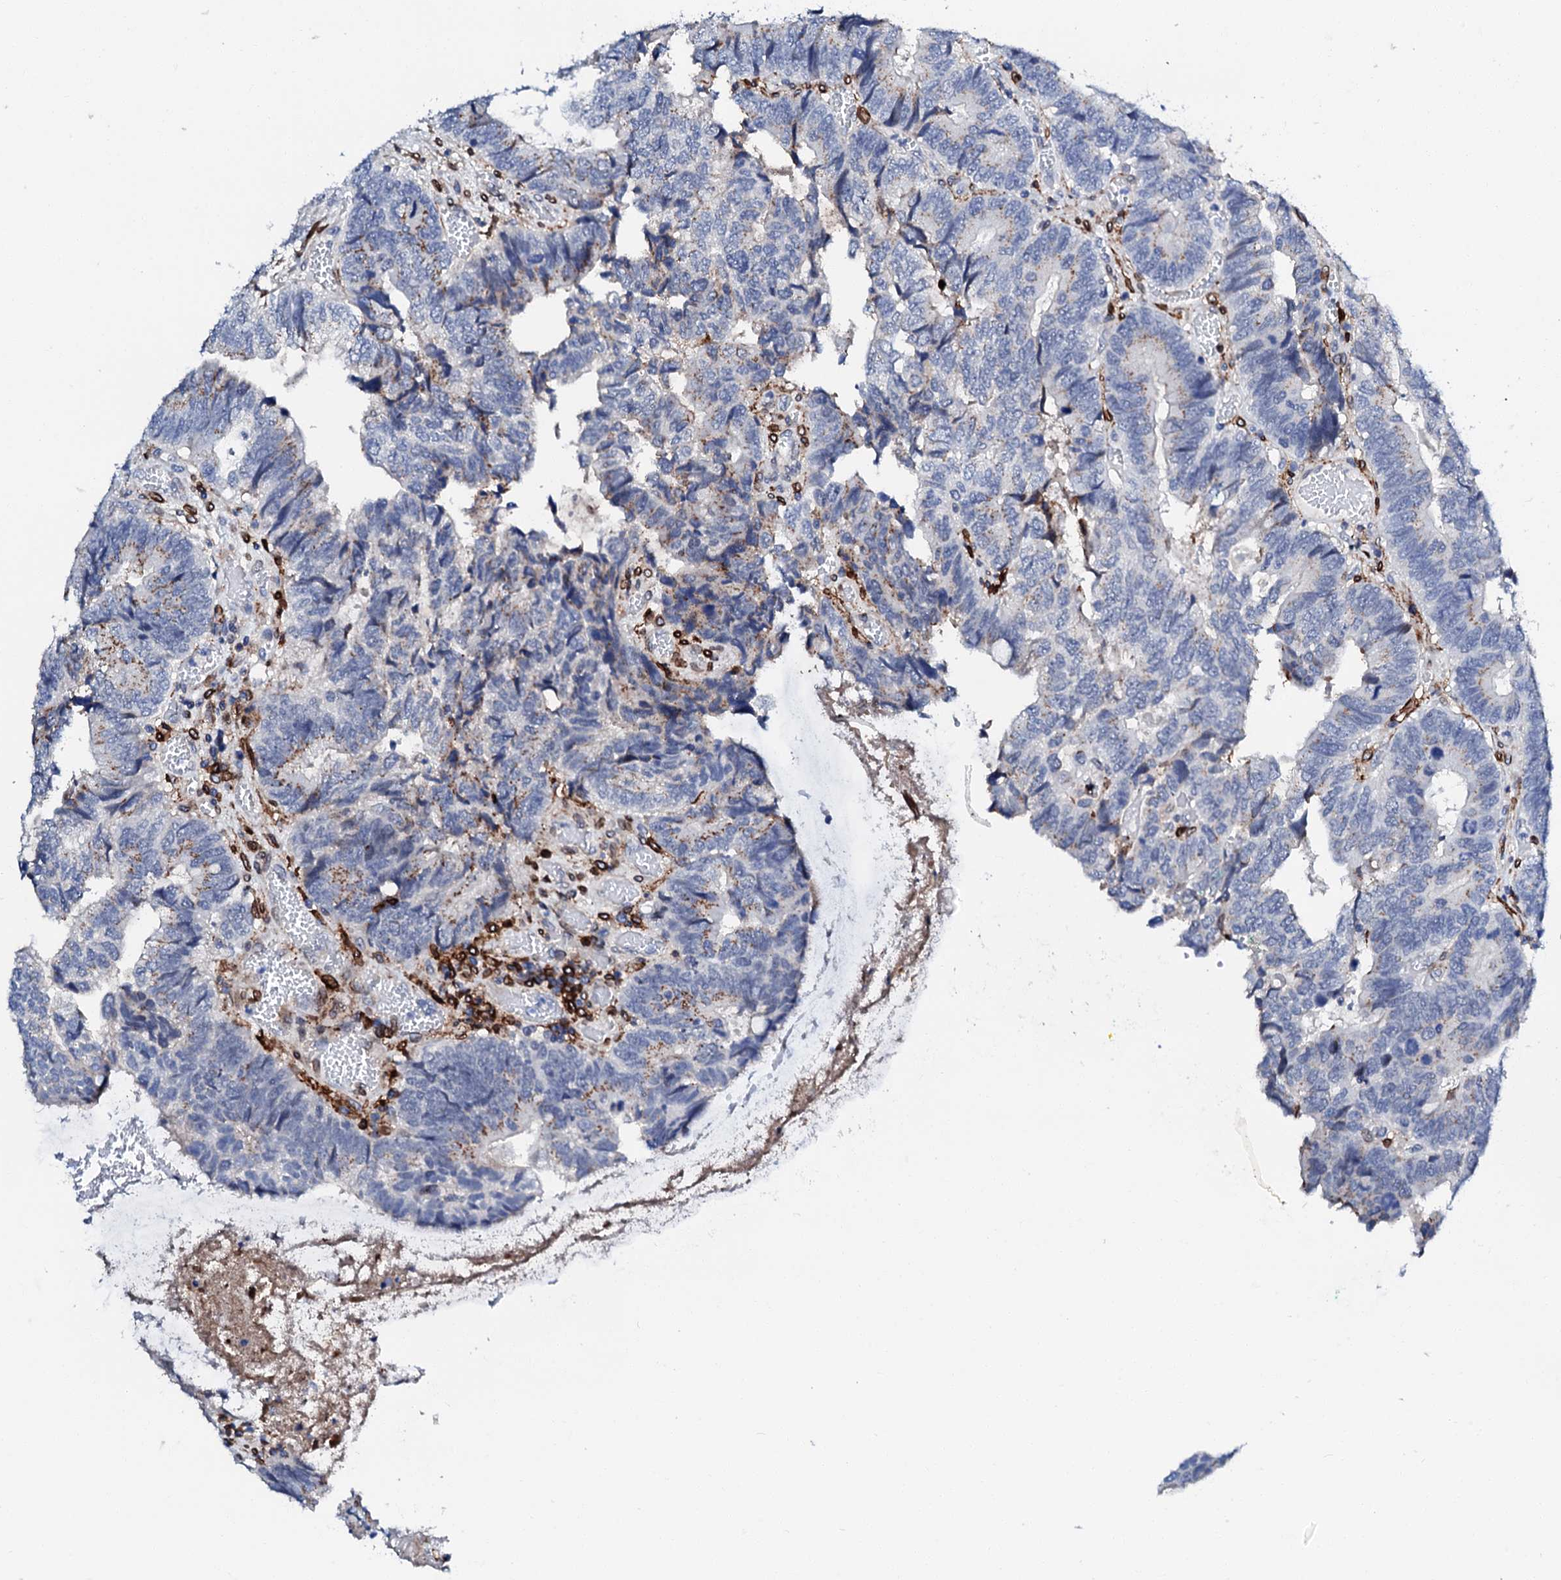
{"staining": {"intensity": "negative", "quantity": "none", "location": "none"}, "tissue": "colorectal cancer", "cell_type": "Tumor cells", "image_type": "cancer", "snomed": [{"axis": "morphology", "description": "Adenocarcinoma, NOS"}, {"axis": "topography", "description": "Colon"}], "caption": "This is an immunohistochemistry (IHC) photomicrograph of human adenocarcinoma (colorectal). There is no positivity in tumor cells.", "gene": "MED13L", "patient": {"sex": "female", "age": 67}}